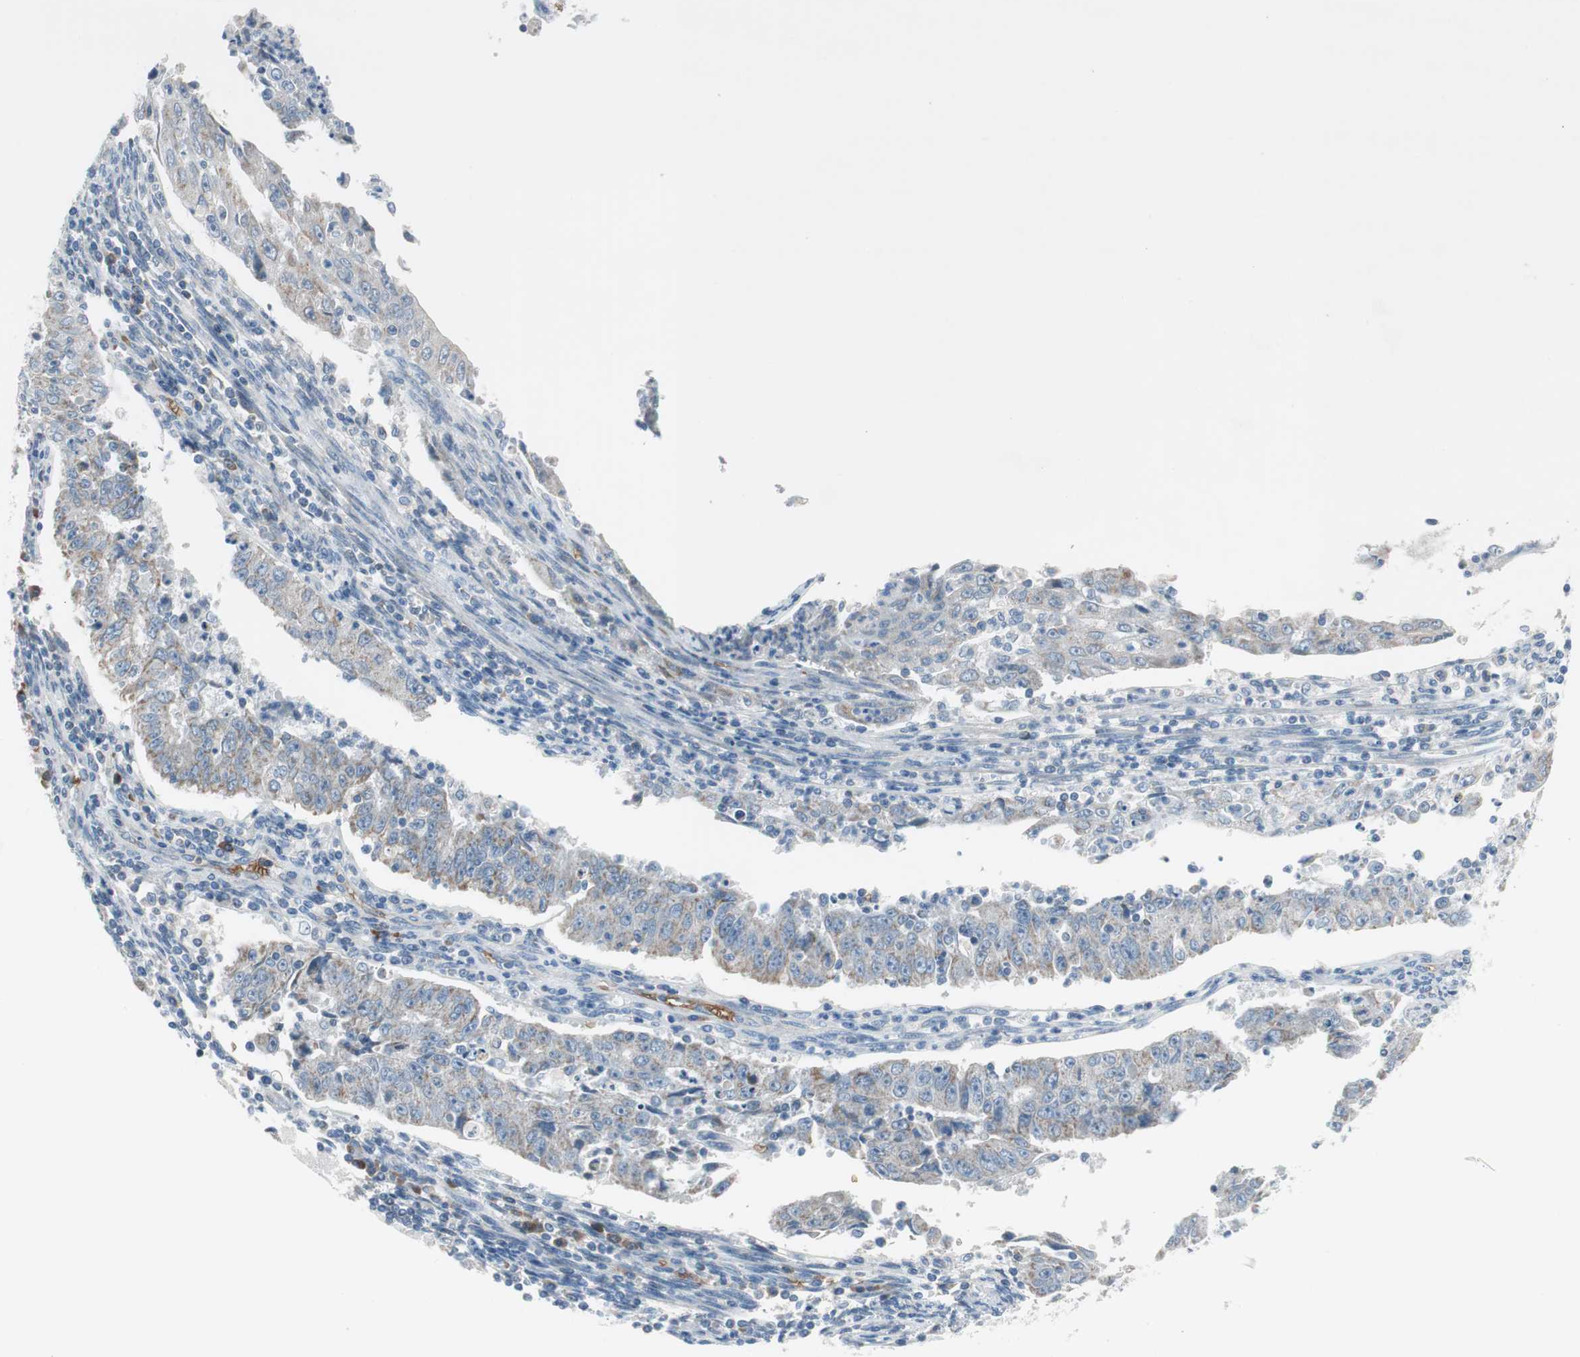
{"staining": {"intensity": "weak", "quantity": "25%-75%", "location": "cytoplasmic/membranous"}, "tissue": "endometrial cancer", "cell_type": "Tumor cells", "image_type": "cancer", "snomed": [{"axis": "morphology", "description": "Adenocarcinoma, NOS"}, {"axis": "topography", "description": "Endometrium"}], "caption": "IHC photomicrograph of endometrial cancer stained for a protein (brown), which exhibits low levels of weak cytoplasmic/membranous expression in about 25%-75% of tumor cells.", "gene": "GYPC", "patient": {"sex": "female", "age": 42}}